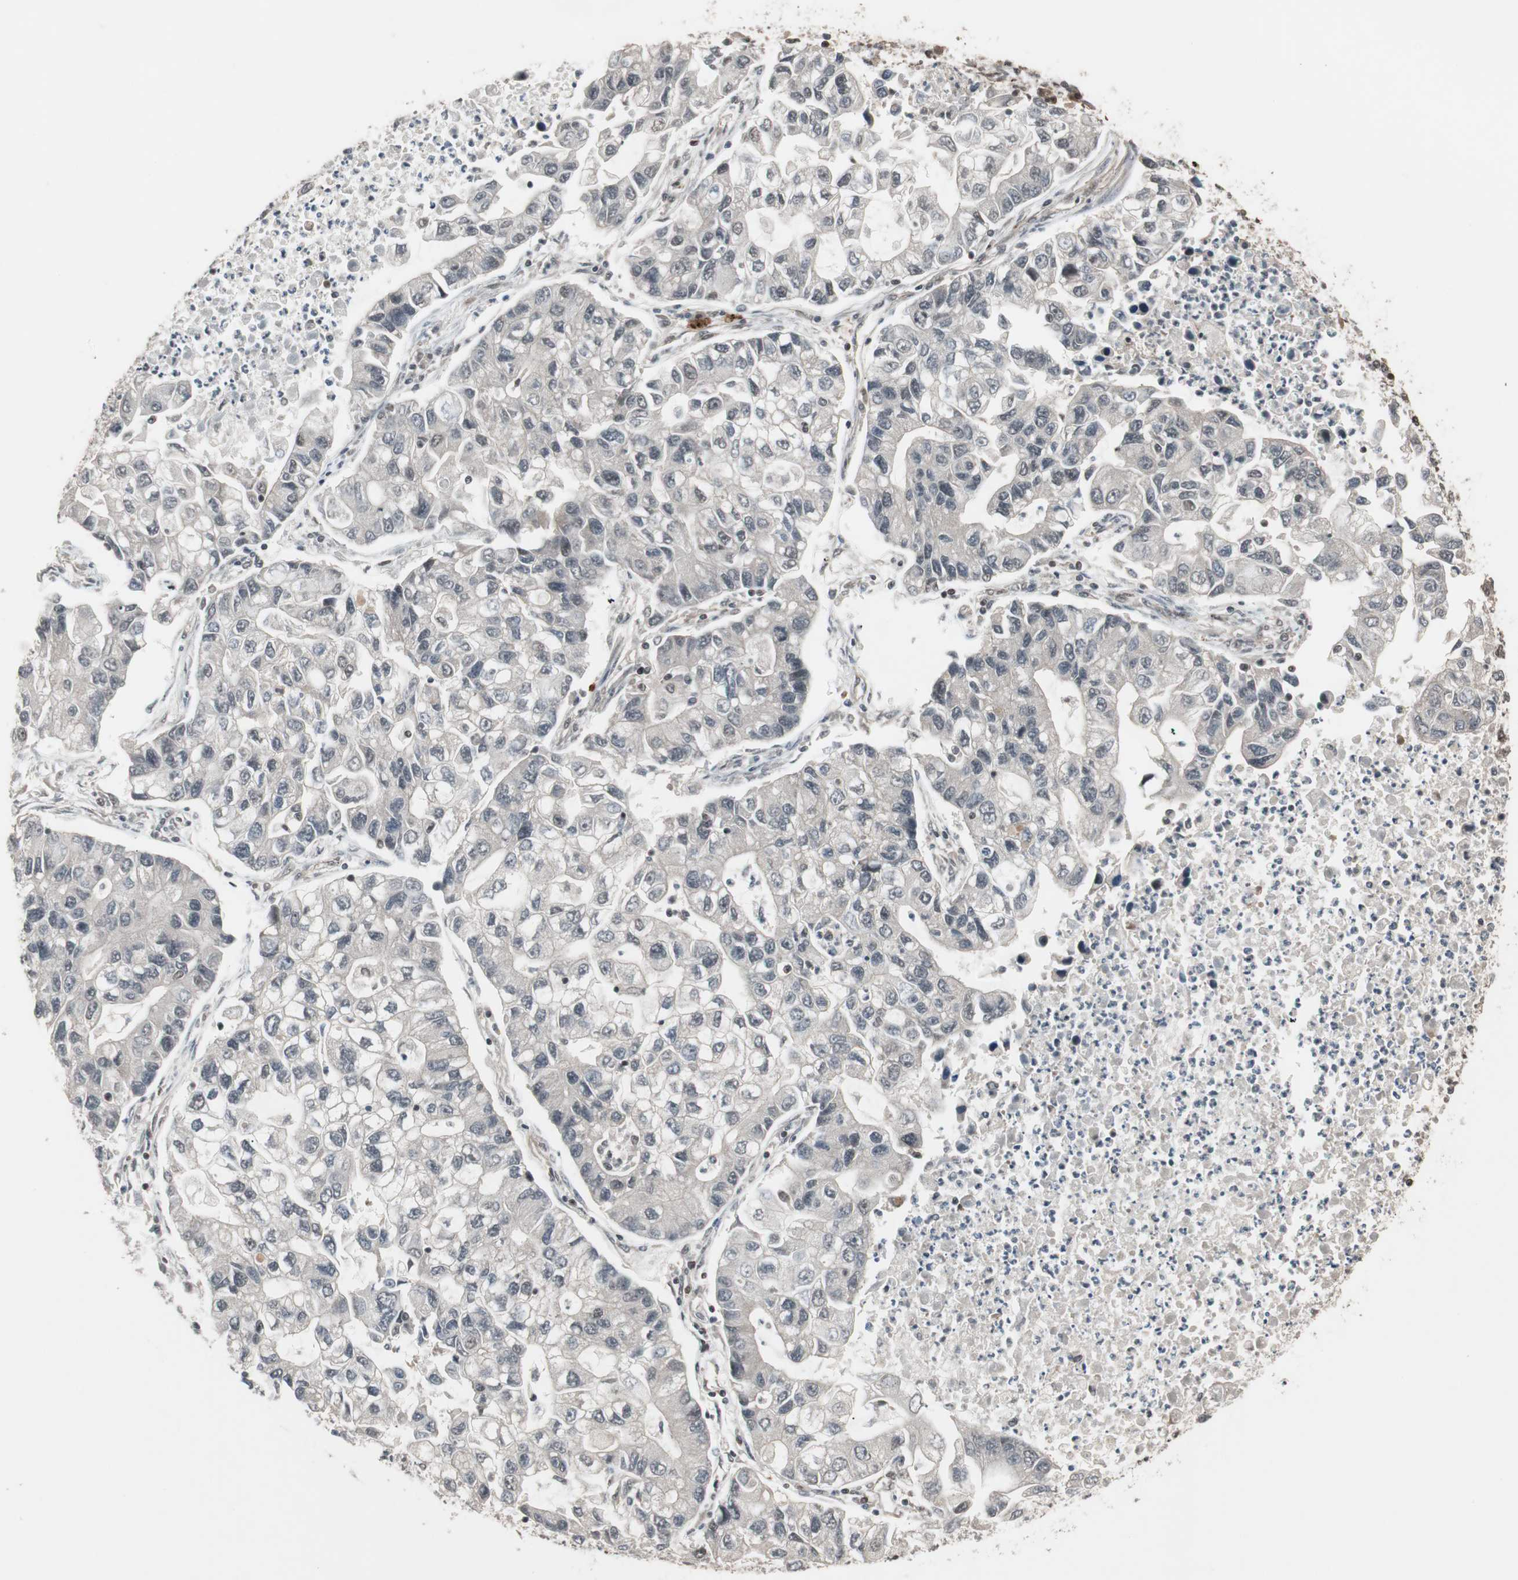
{"staining": {"intensity": "negative", "quantity": "none", "location": "none"}, "tissue": "lung cancer", "cell_type": "Tumor cells", "image_type": "cancer", "snomed": [{"axis": "morphology", "description": "Adenocarcinoma, NOS"}, {"axis": "topography", "description": "Lung"}], "caption": "This is an IHC histopathology image of human lung adenocarcinoma. There is no expression in tumor cells.", "gene": "DRAP1", "patient": {"sex": "female", "age": 51}}